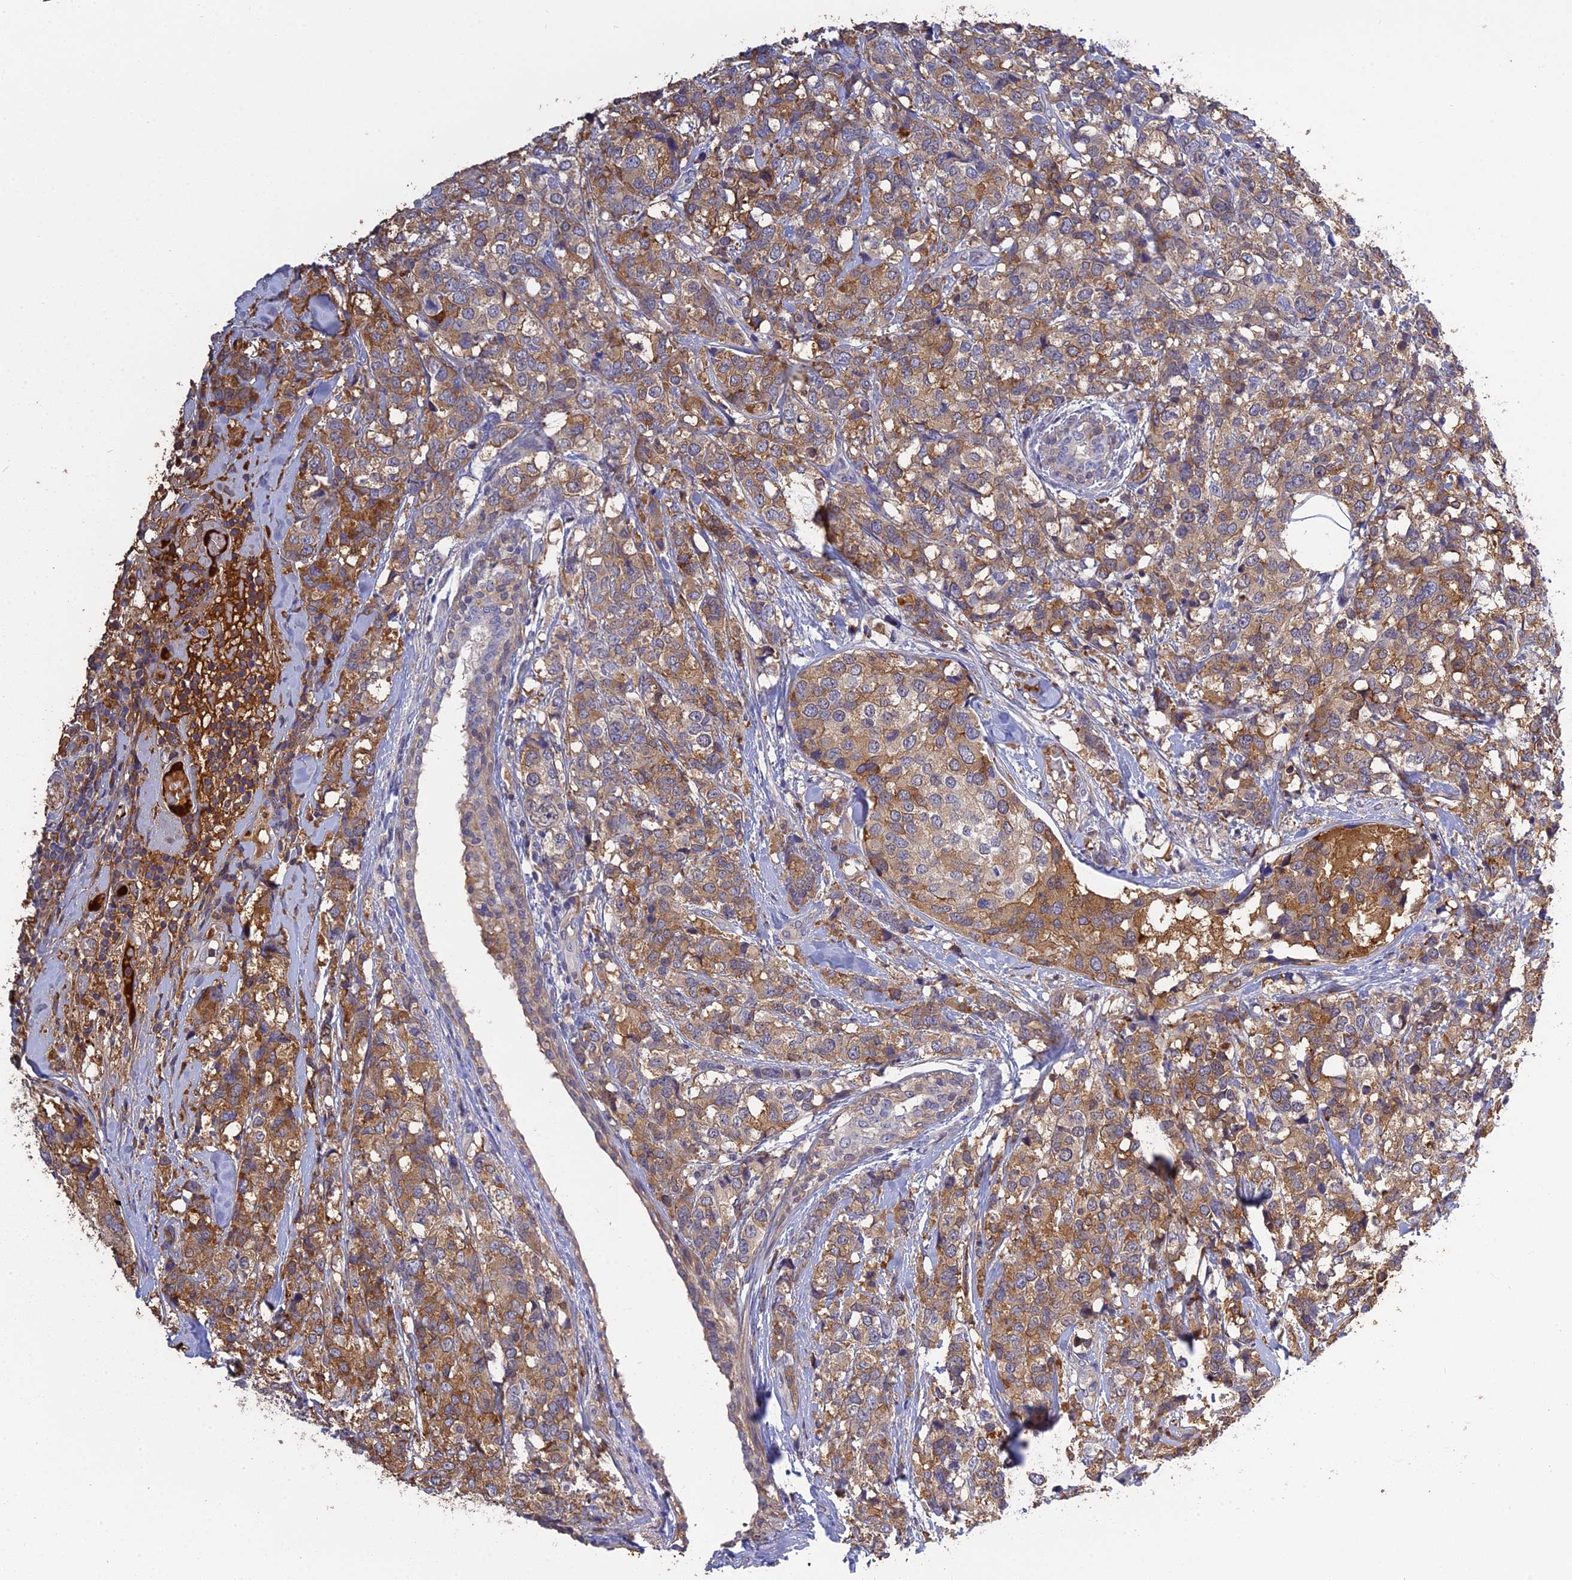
{"staining": {"intensity": "moderate", "quantity": ">75%", "location": "cytoplasmic/membranous"}, "tissue": "breast cancer", "cell_type": "Tumor cells", "image_type": "cancer", "snomed": [{"axis": "morphology", "description": "Lobular carcinoma"}, {"axis": "topography", "description": "Breast"}], "caption": "Brown immunohistochemical staining in breast lobular carcinoma demonstrates moderate cytoplasmic/membranous staining in approximately >75% of tumor cells. (IHC, brightfield microscopy, high magnification).", "gene": "PZP", "patient": {"sex": "female", "age": 59}}